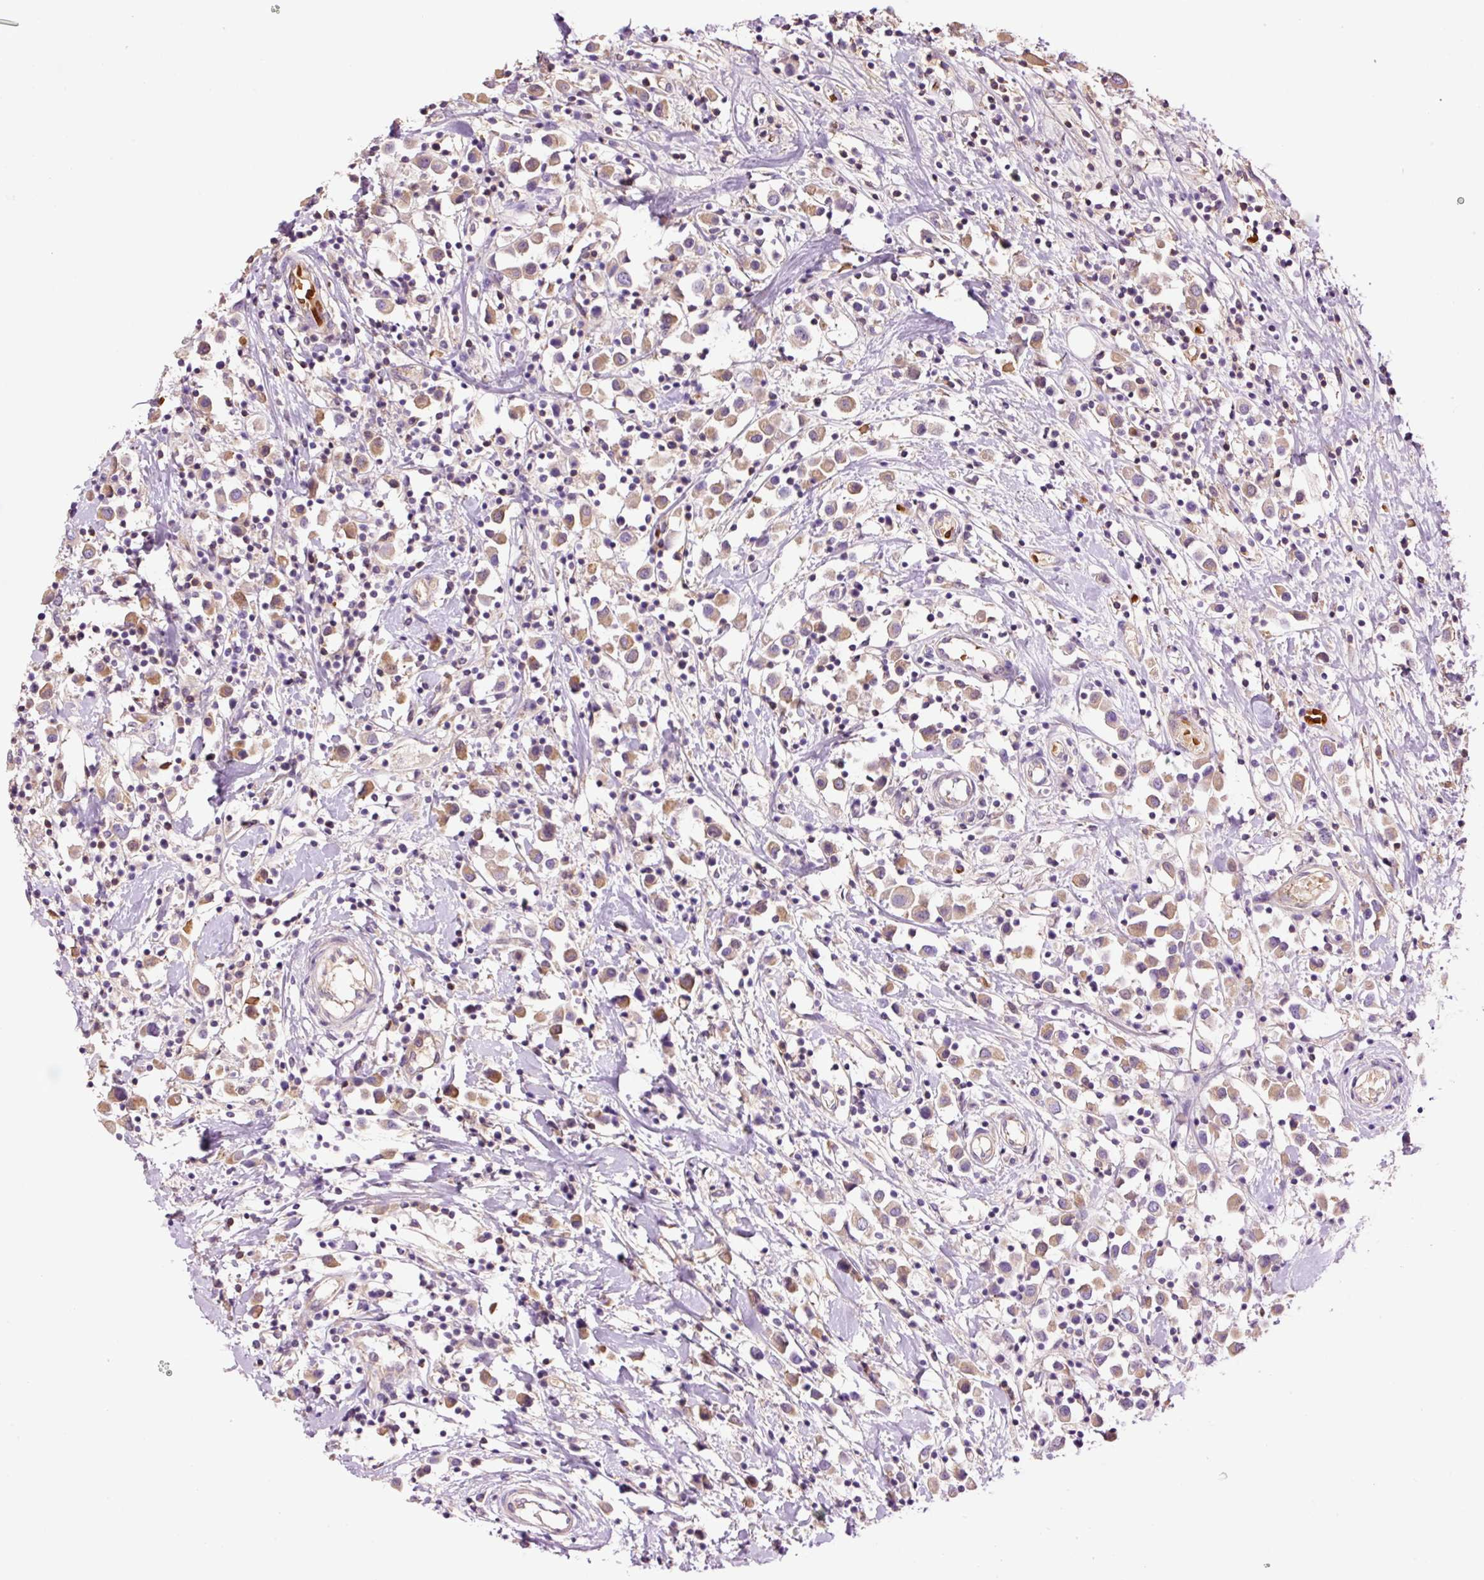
{"staining": {"intensity": "moderate", "quantity": ">75%", "location": "cytoplasmic/membranous"}, "tissue": "breast cancer", "cell_type": "Tumor cells", "image_type": "cancer", "snomed": [{"axis": "morphology", "description": "Duct carcinoma"}, {"axis": "topography", "description": "Breast"}], "caption": "An image showing moderate cytoplasmic/membranous staining in about >75% of tumor cells in invasive ductal carcinoma (breast), as visualized by brown immunohistochemical staining.", "gene": "TMEM235", "patient": {"sex": "female", "age": 61}}